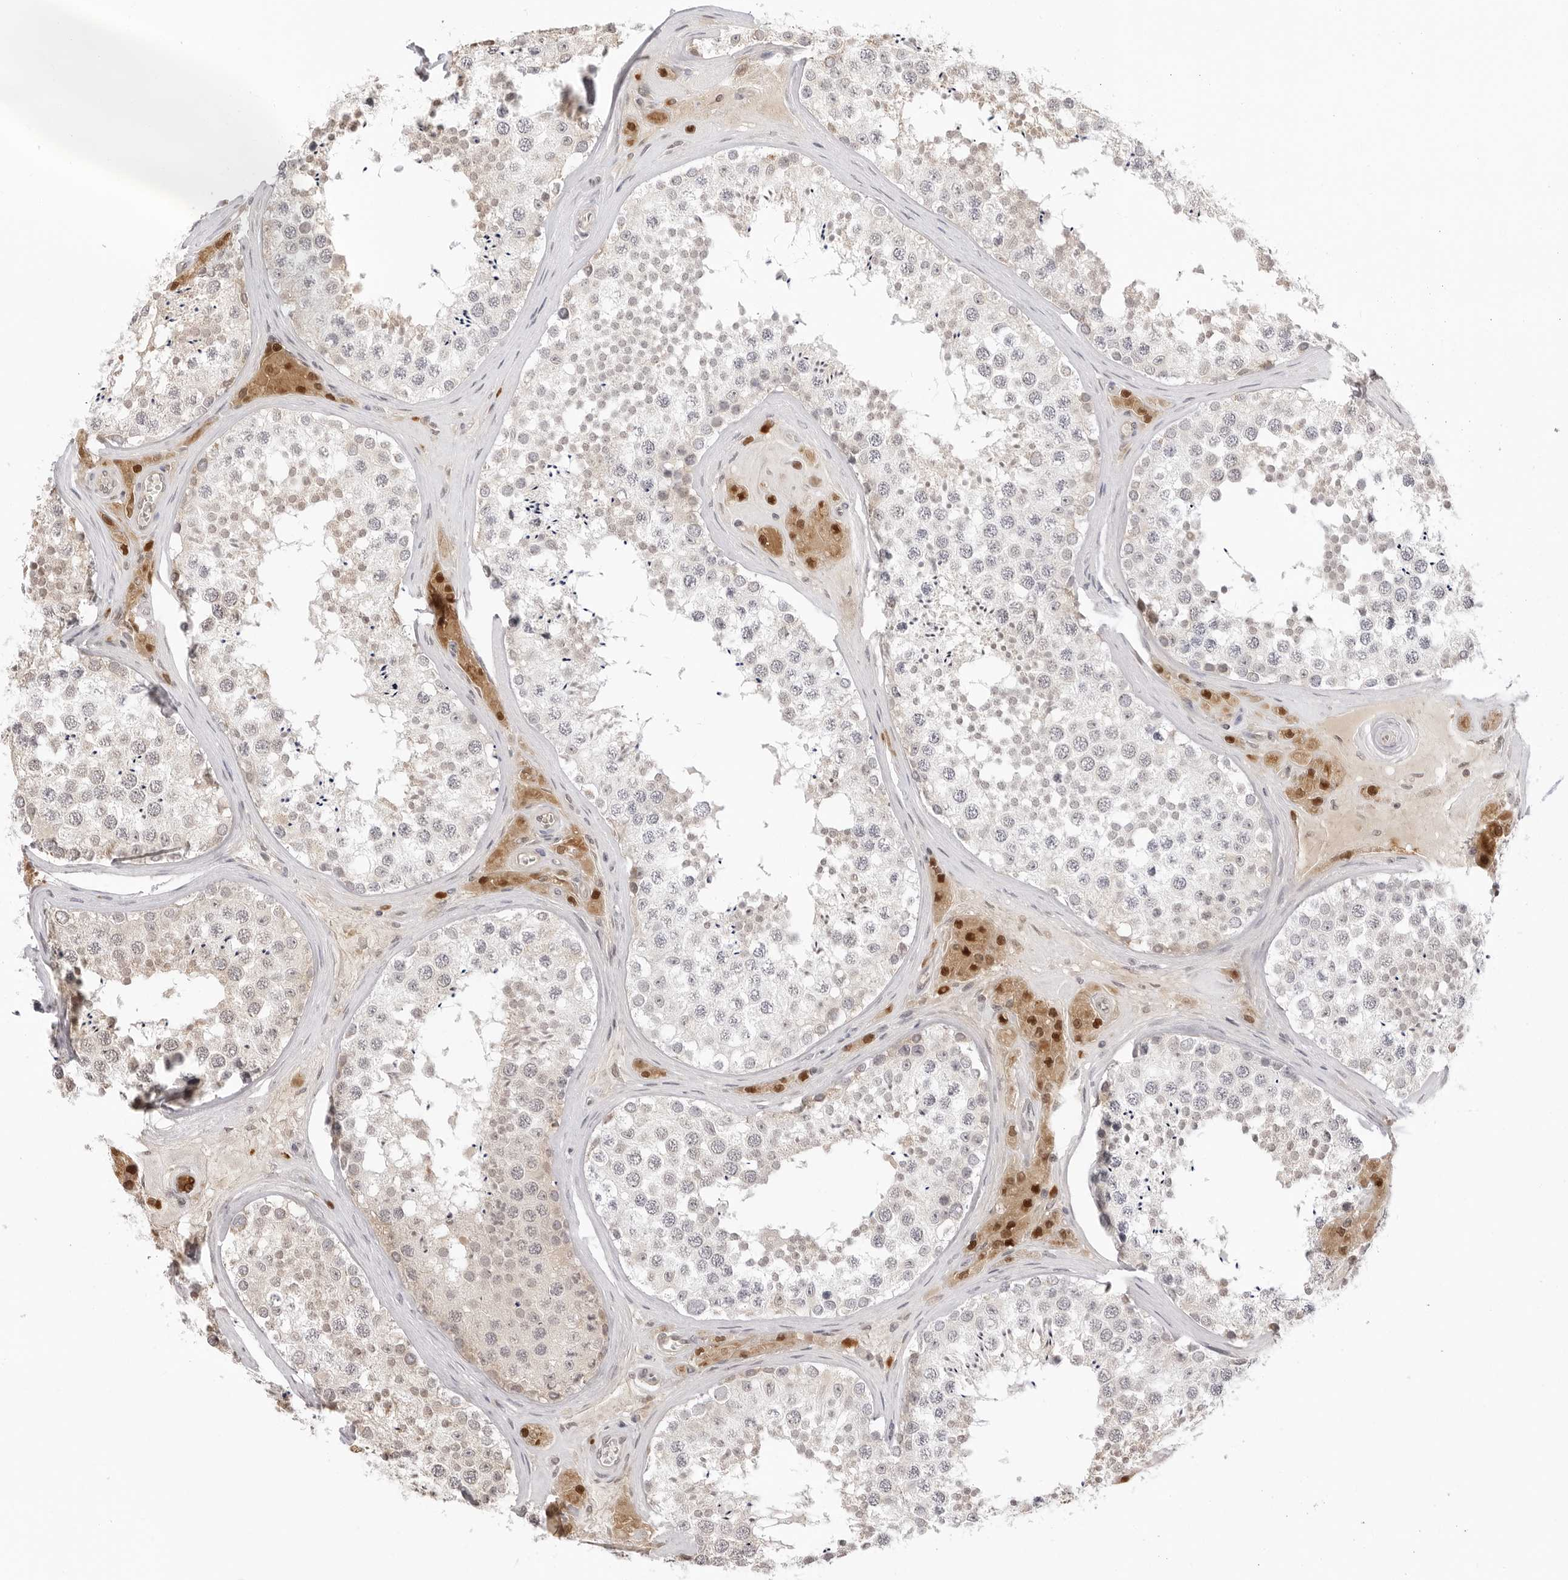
{"staining": {"intensity": "weak", "quantity": "25%-75%", "location": "cytoplasmic/membranous"}, "tissue": "testis", "cell_type": "Cells in seminiferous ducts", "image_type": "normal", "snomed": [{"axis": "morphology", "description": "Normal tissue, NOS"}, {"axis": "topography", "description": "Testis"}], "caption": "Immunohistochemical staining of benign testis exhibits weak cytoplasmic/membranous protein staining in approximately 25%-75% of cells in seminiferous ducts. The protein of interest is stained brown, and the nuclei are stained in blue (DAB (3,3'-diaminobenzidine) IHC with brightfield microscopy, high magnification).", "gene": "FDPS", "patient": {"sex": "male", "age": 46}}